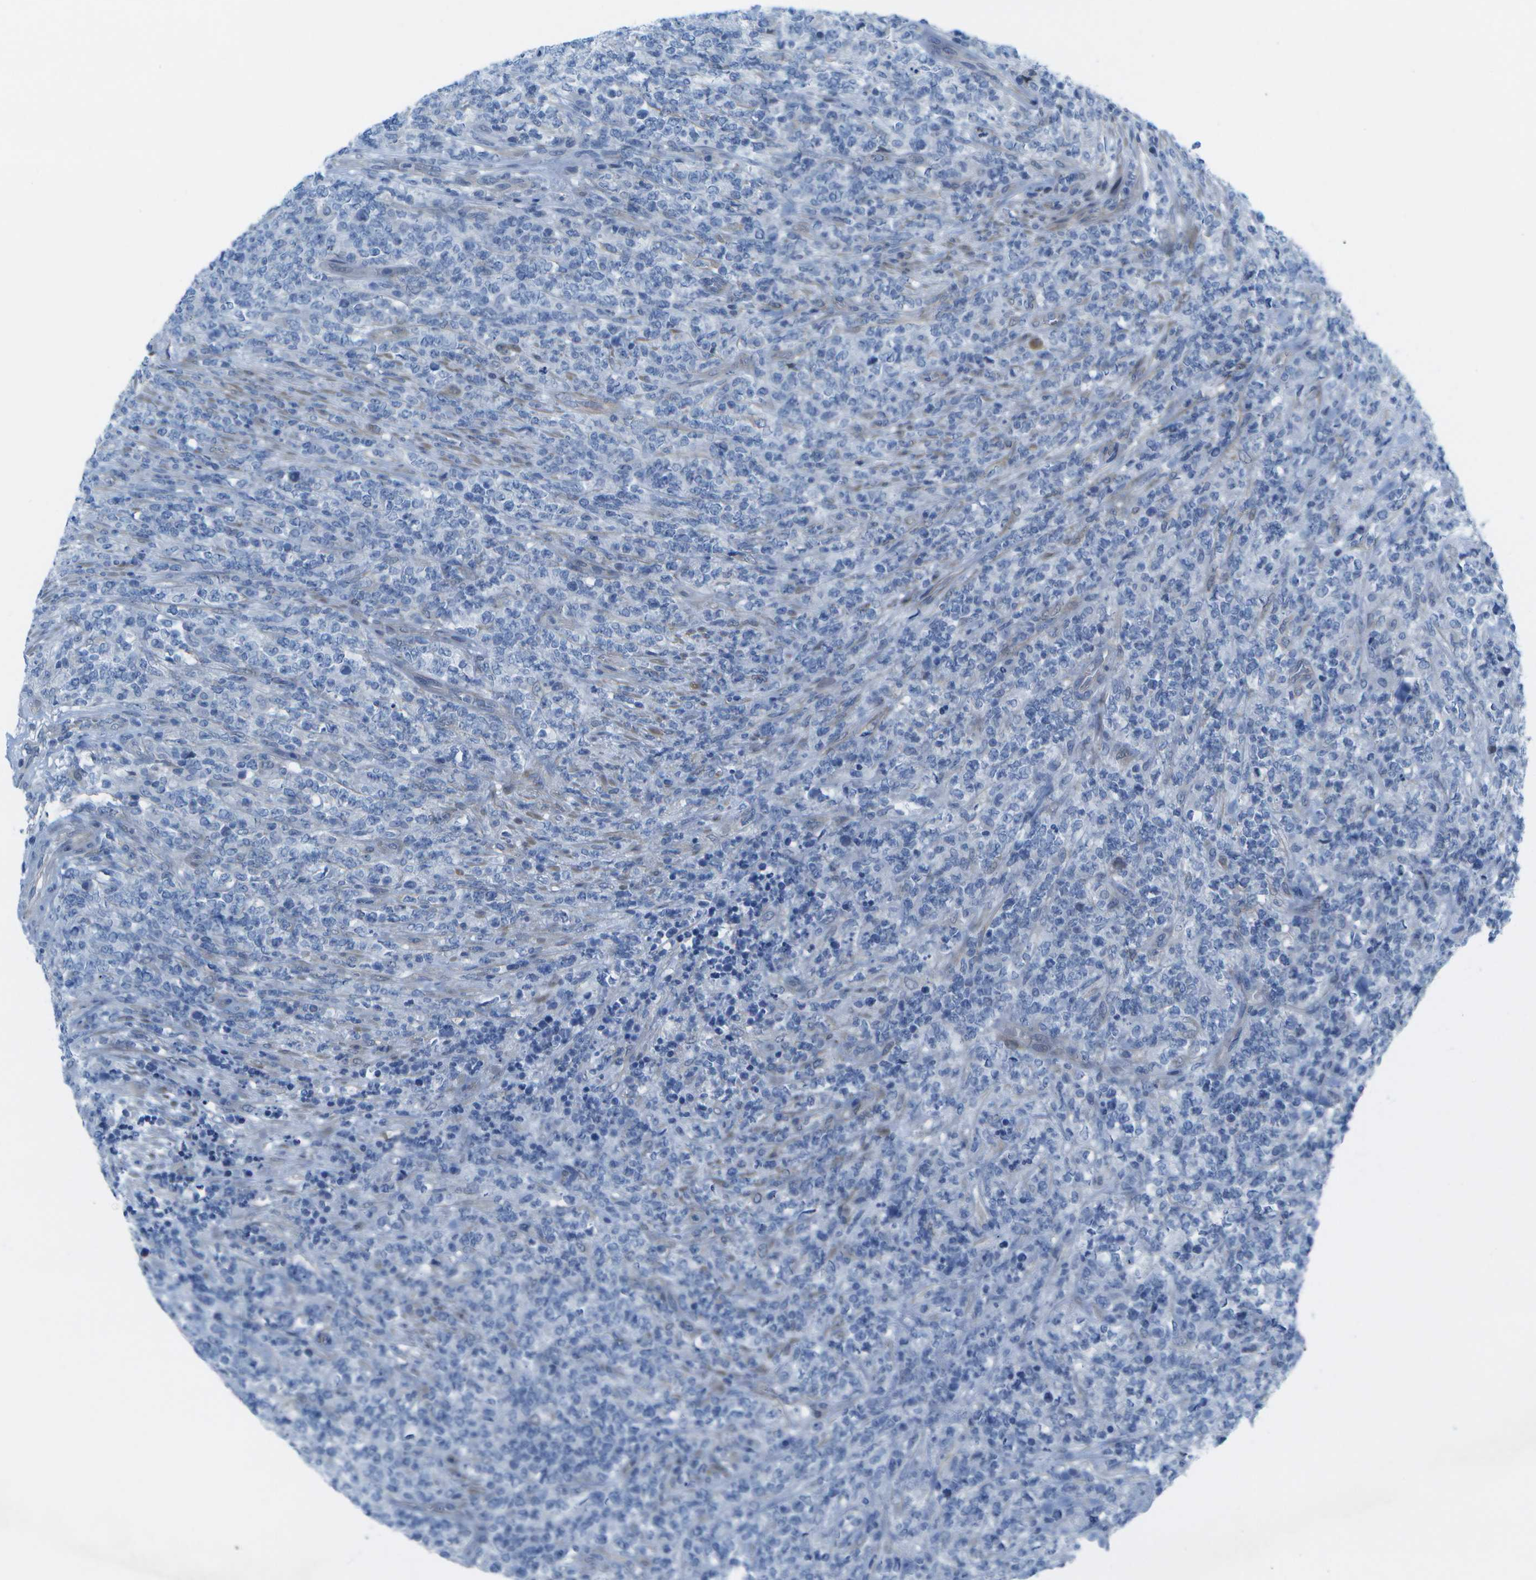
{"staining": {"intensity": "negative", "quantity": "none", "location": "none"}, "tissue": "lymphoma", "cell_type": "Tumor cells", "image_type": "cancer", "snomed": [{"axis": "morphology", "description": "Malignant lymphoma, non-Hodgkin's type, High grade"}, {"axis": "topography", "description": "Soft tissue"}], "caption": "Photomicrograph shows no protein expression in tumor cells of lymphoma tissue.", "gene": "SORBS3", "patient": {"sex": "male", "age": 18}}